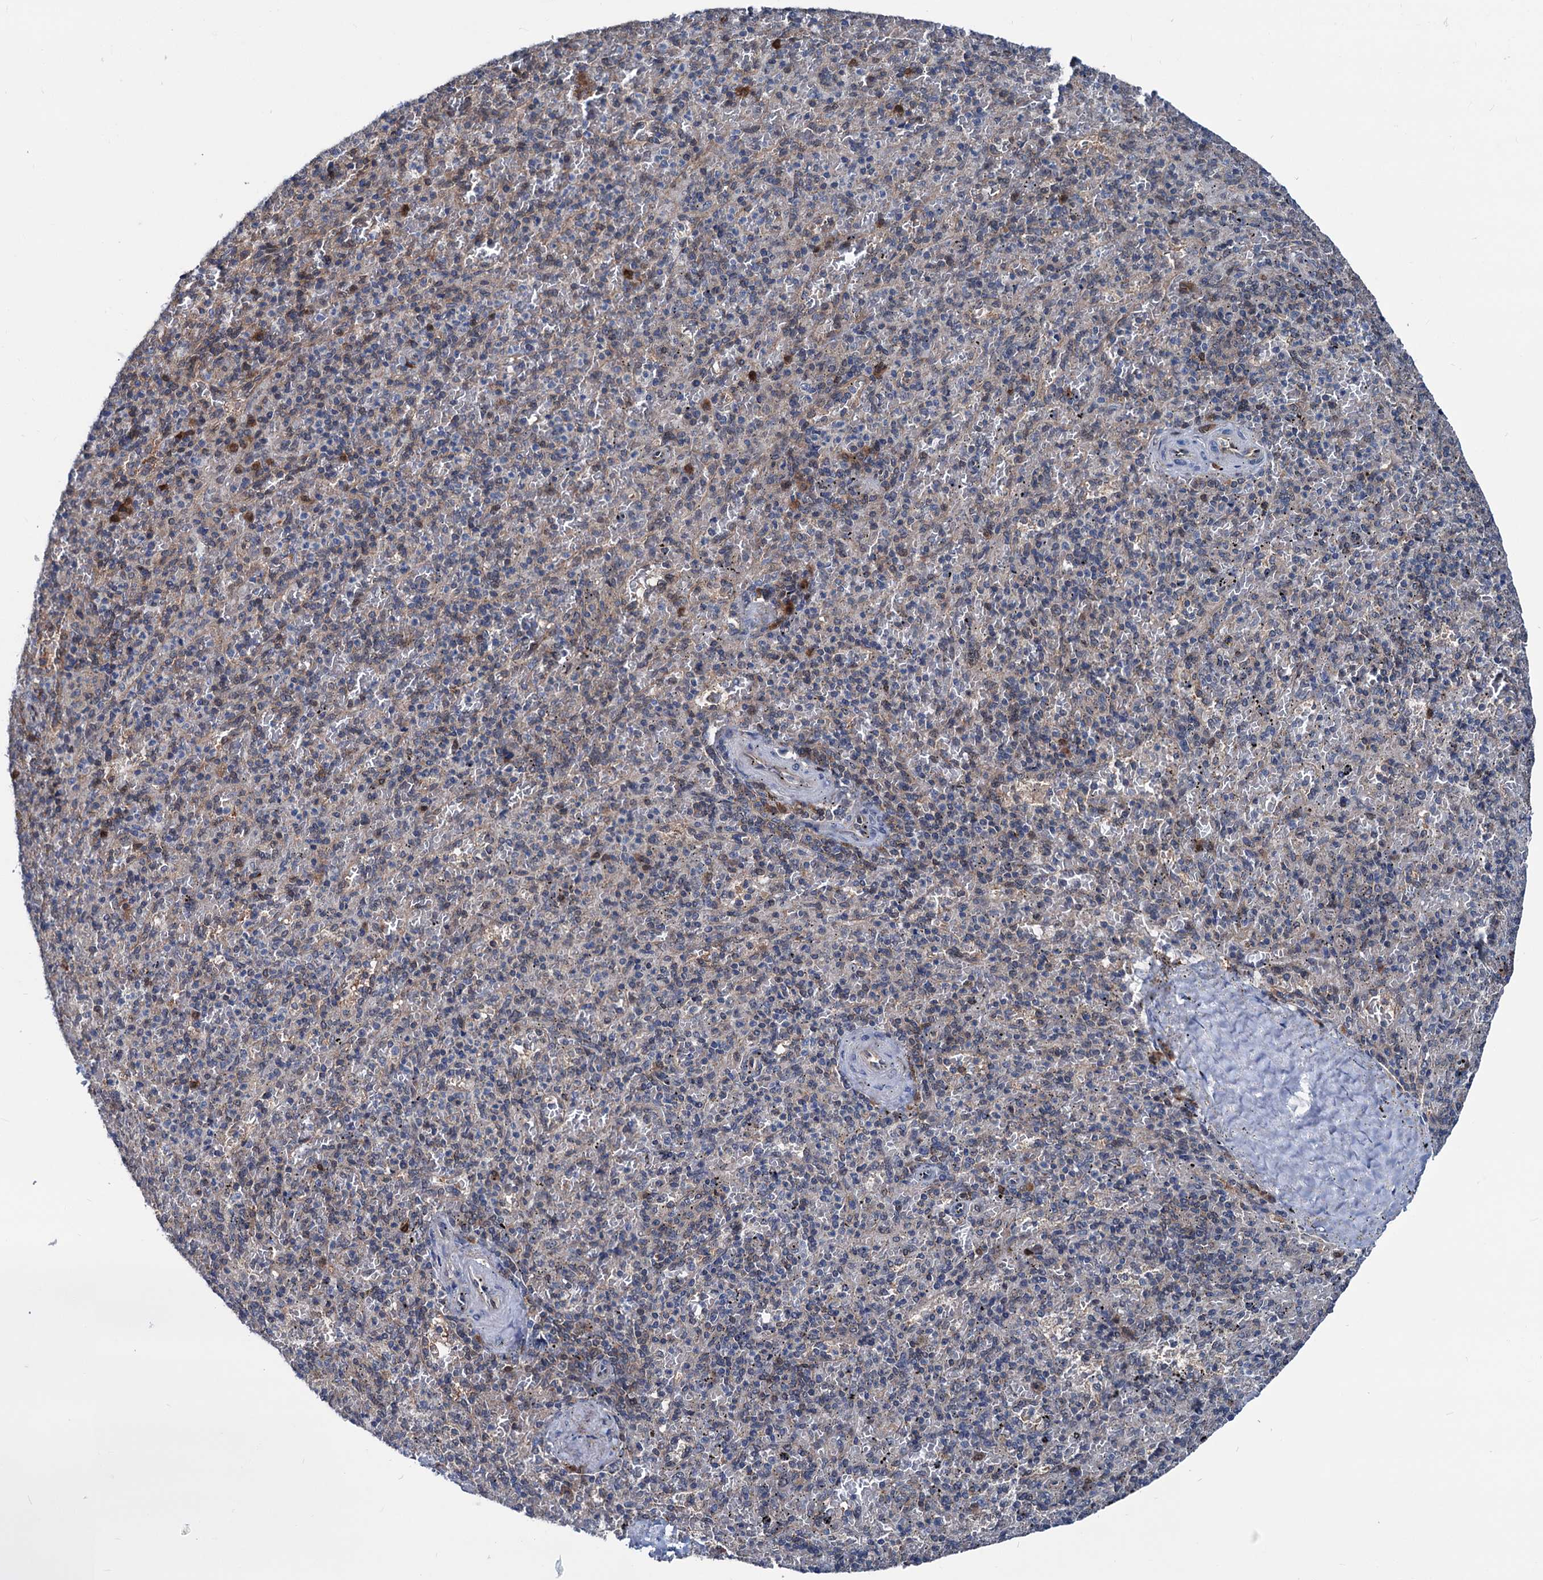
{"staining": {"intensity": "moderate", "quantity": "<25%", "location": "cytoplasmic/membranous,nuclear"}, "tissue": "spleen", "cell_type": "Cells in red pulp", "image_type": "normal", "snomed": [{"axis": "morphology", "description": "Normal tissue, NOS"}, {"axis": "topography", "description": "Spleen"}], "caption": "Moderate cytoplasmic/membranous,nuclear staining is present in approximately <25% of cells in red pulp in unremarkable spleen.", "gene": "GLO1", "patient": {"sex": "male", "age": 82}}